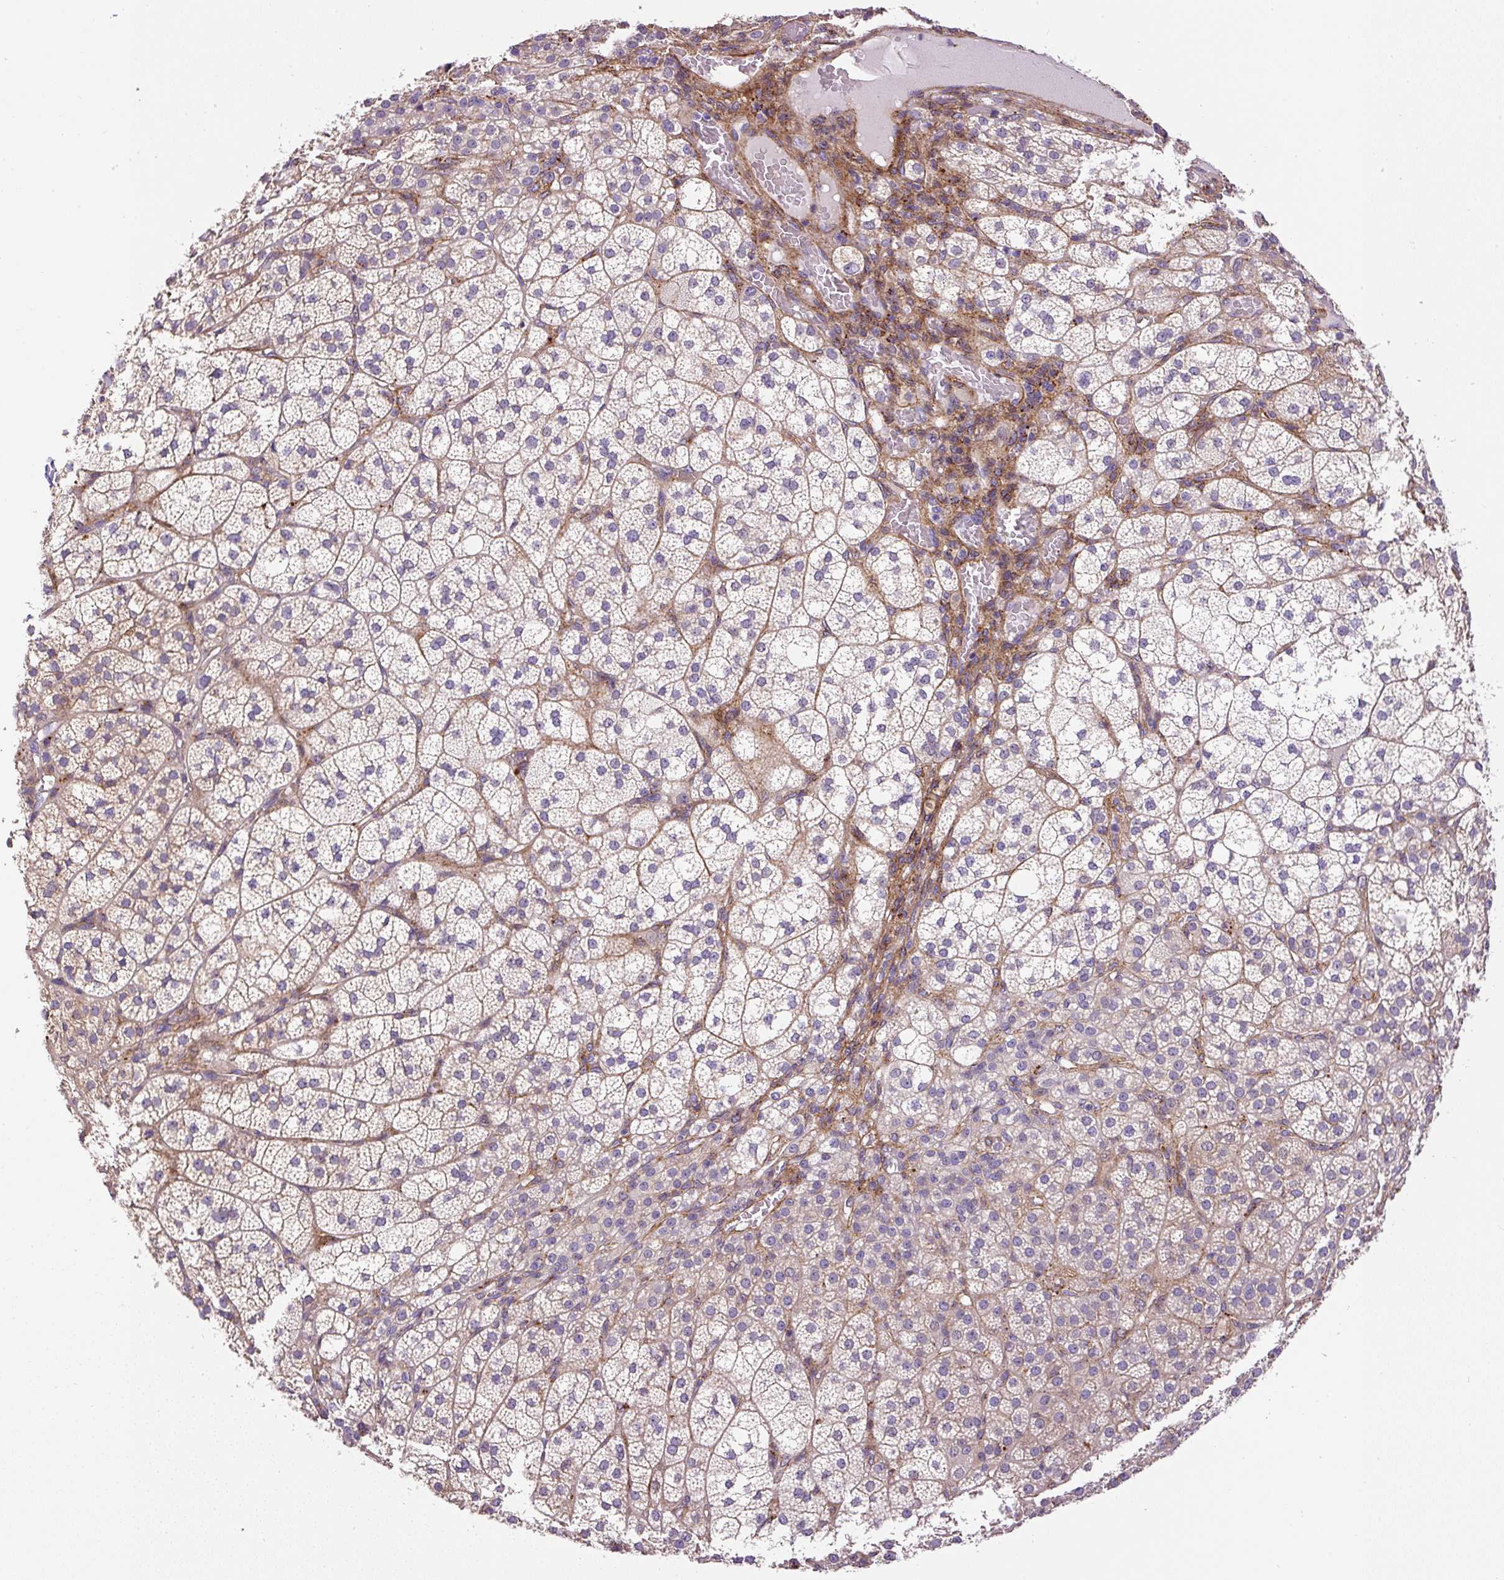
{"staining": {"intensity": "moderate", "quantity": "25%-75%", "location": "cytoplasmic/membranous,nuclear"}, "tissue": "adrenal gland", "cell_type": "Glandular cells", "image_type": "normal", "snomed": [{"axis": "morphology", "description": "Normal tissue, NOS"}, {"axis": "topography", "description": "Adrenal gland"}], "caption": "Benign adrenal gland exhibits moderate cytoplasmic/membranous,nuclear staining in approximately 25%-75% of glandular cells (IHC, brightfield microscopy, high magnification)..", "gene": "RNF170", "patient": {"sex": "female", "age": 60}}